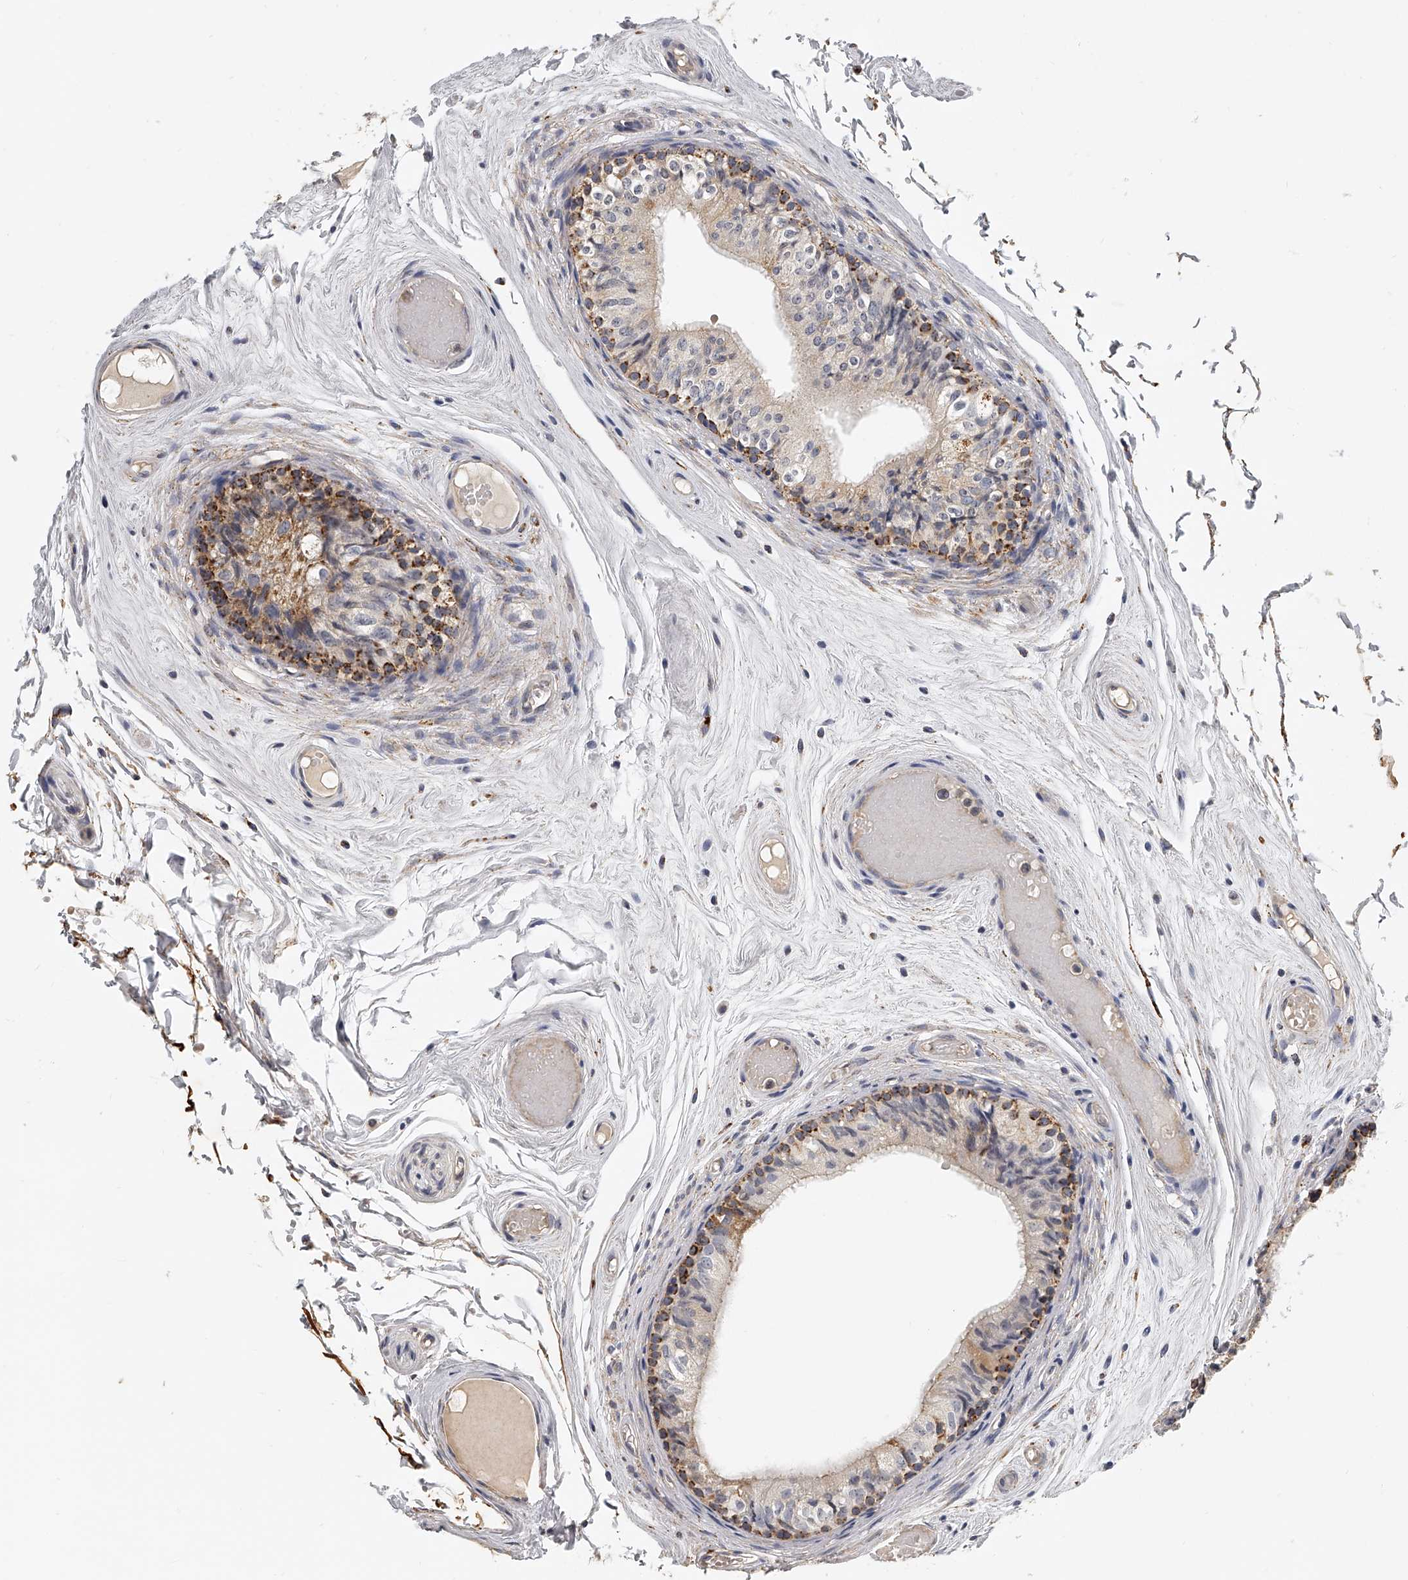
{"staining": {"intensity": "strong", "quantity": "<25%", "location": "cytoplasmic/membranous"}, "tissue": "epididymis", "cell_type": "Glandular cells", "image_type": "normal", "snomed": [{"axis": "morphology", "description": "Normal tissue, NOS"}, {"axis": "topography", "description": "Epididymis"}], "caption": "The immunohistochemical stain highlights strong cytoplasmic/membranous staining in glandular cells of unremarkable epididymis.", "gene": "KLHL7", "patient": {"sex": "male", "age": 79}}